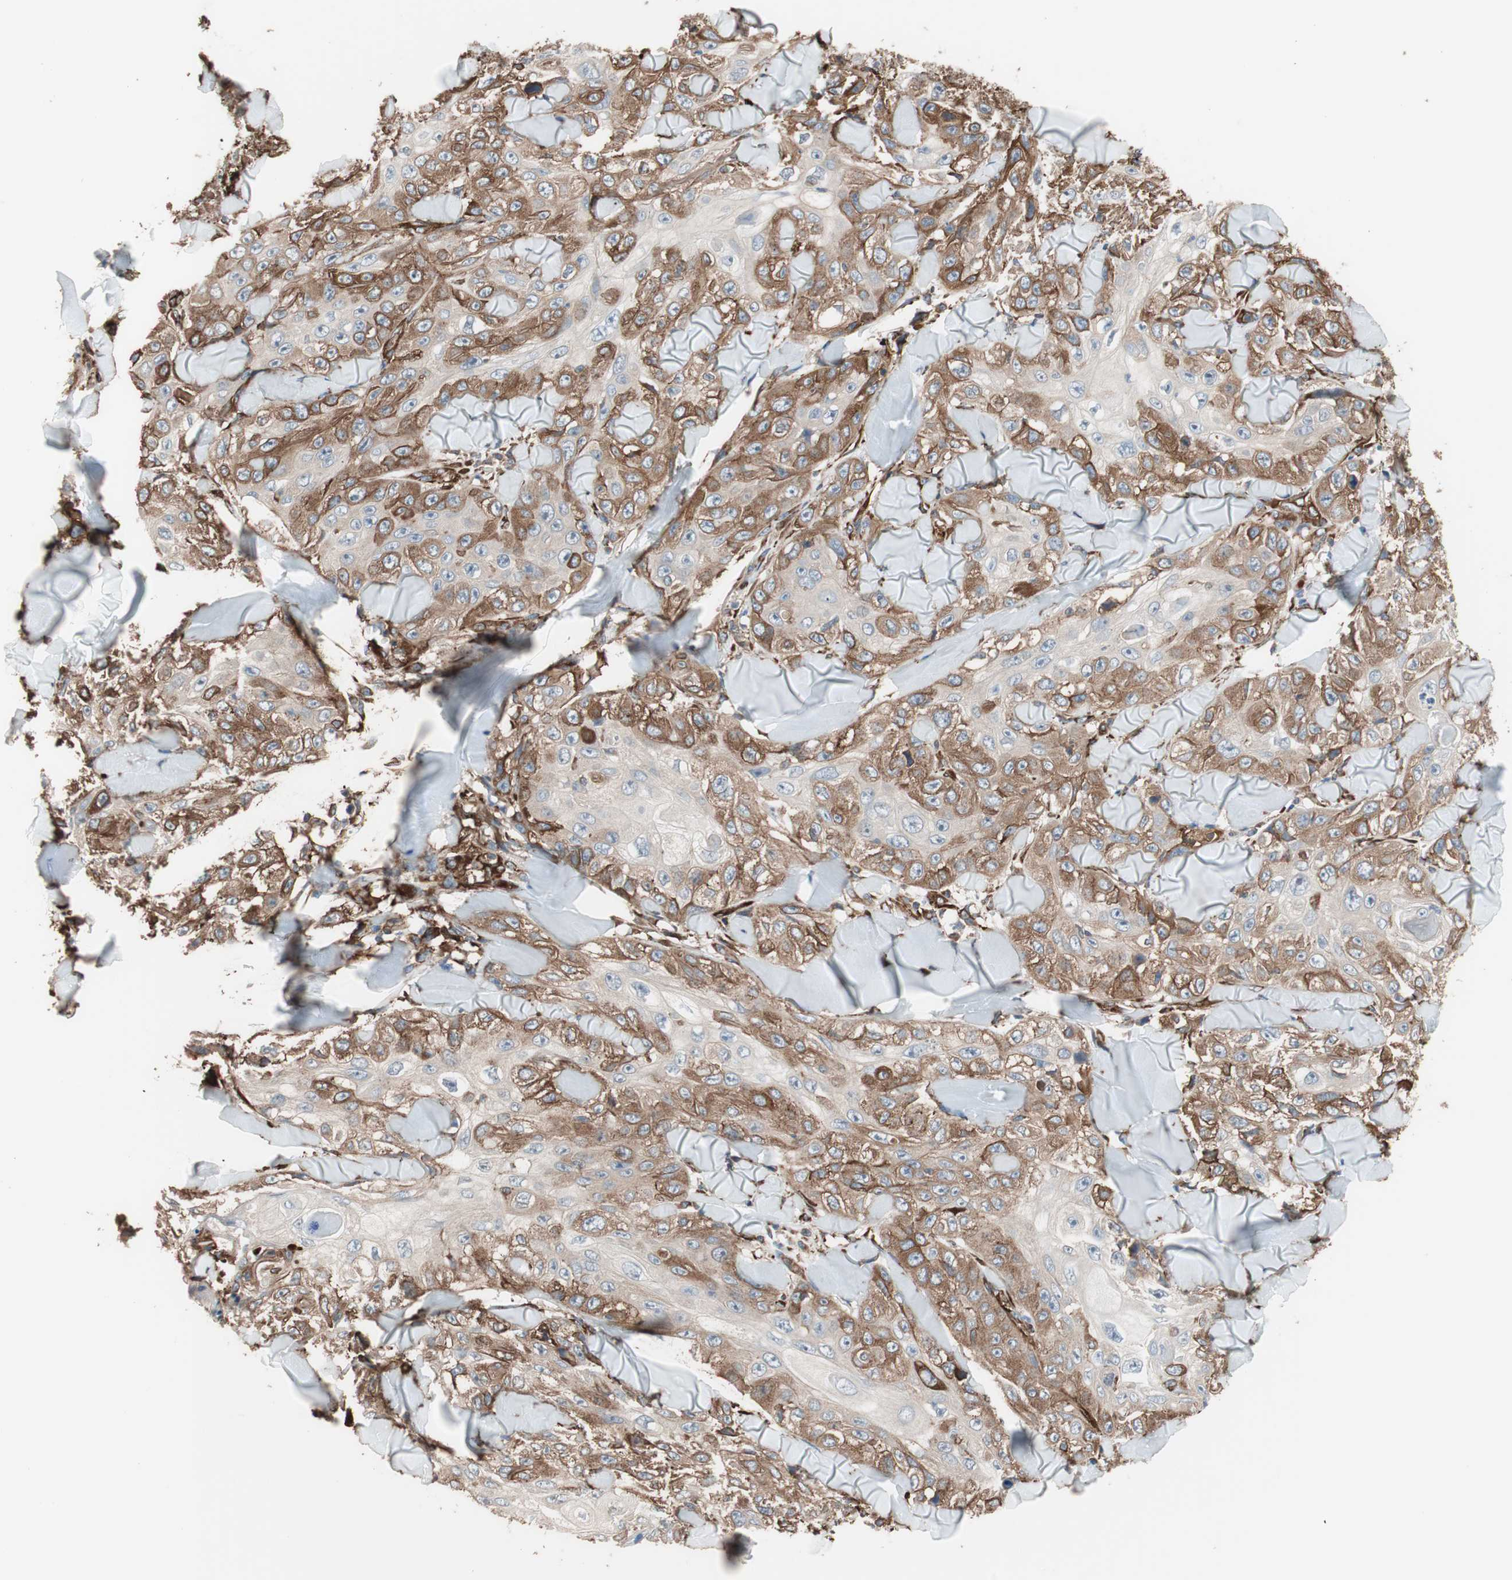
{"staining": {"intensity": "moderate", "quantity": ">75%", "location": "cytoplasmic/membranous"}, "tissue": "skin cancer", "cell_type": "Tumor cells", "image_type": "cancer", "snomed": [{"axis": "morphology", "description": "Squamous cell carcinoma, NOS"}, {"axis": "topography", "description": "Skin"}], "caption": "A medium amount of moderate cytoplasmic/membranous expression is appreciated in about >75% of tumor cells in skin cancer (squamous cell carcinoma) tissue.", "gene": "GPSM2", "patient": {"sex": "male", "age": 86}}